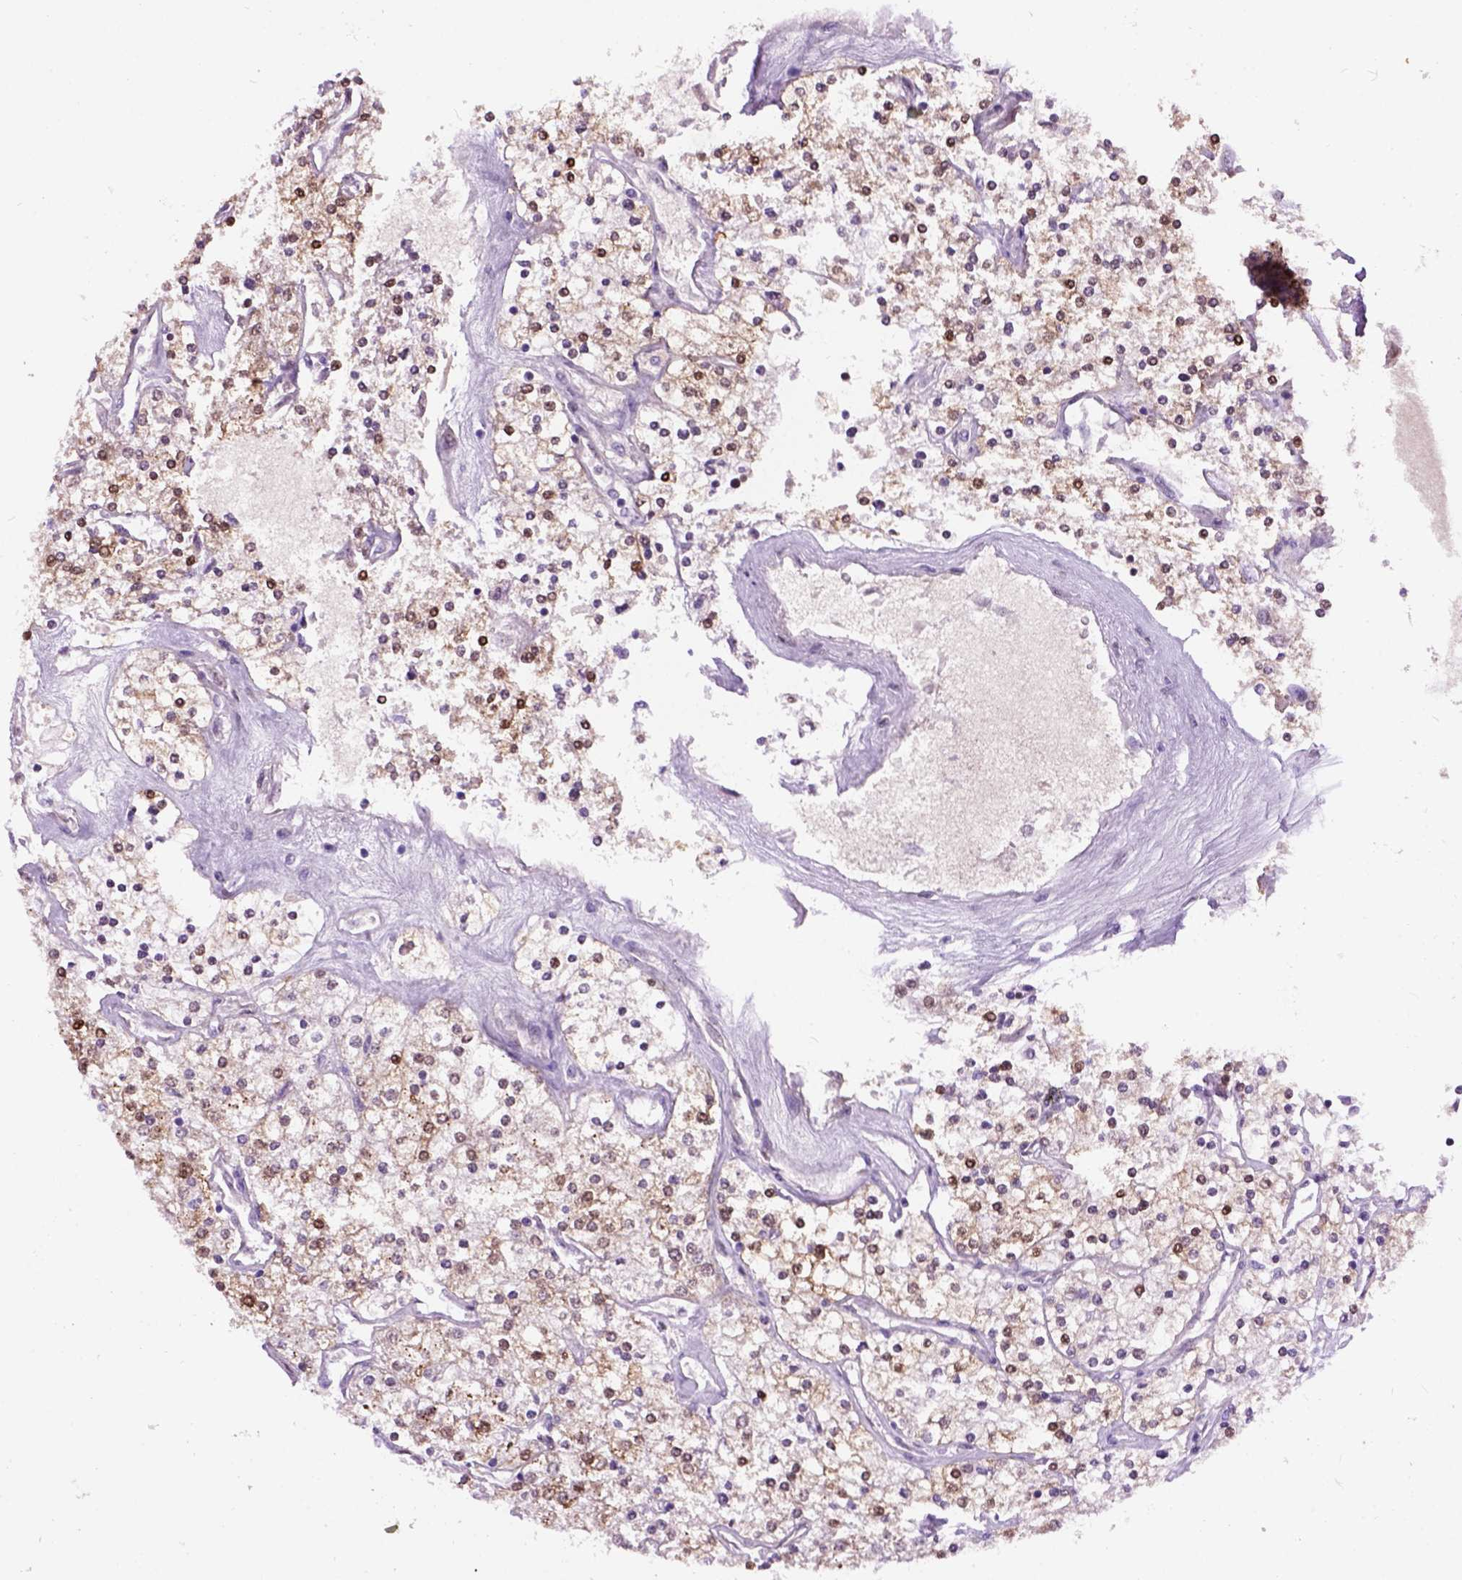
{"staining": {"intensity": "moderate", "quantity": "<25%", "location": "nuclear"}, "tissue": "renal cancer", "cell_type": "Tumor cells", "image_type": "cancer", "snomed": [{"axis": "morphology", "description": "Adenocarcinoma, NOS"}, {"axis": "topography", "description": "Kidney"}], "caption": "A histopathology image showing moderate nuclear positivity in approximately <25% of tumor cells in renal cancer (adenocarcinoma), as visualized by brown immunohistochemical staining.", "gene": "MAPT", "patient": {"sex": "male", "age": 80}}